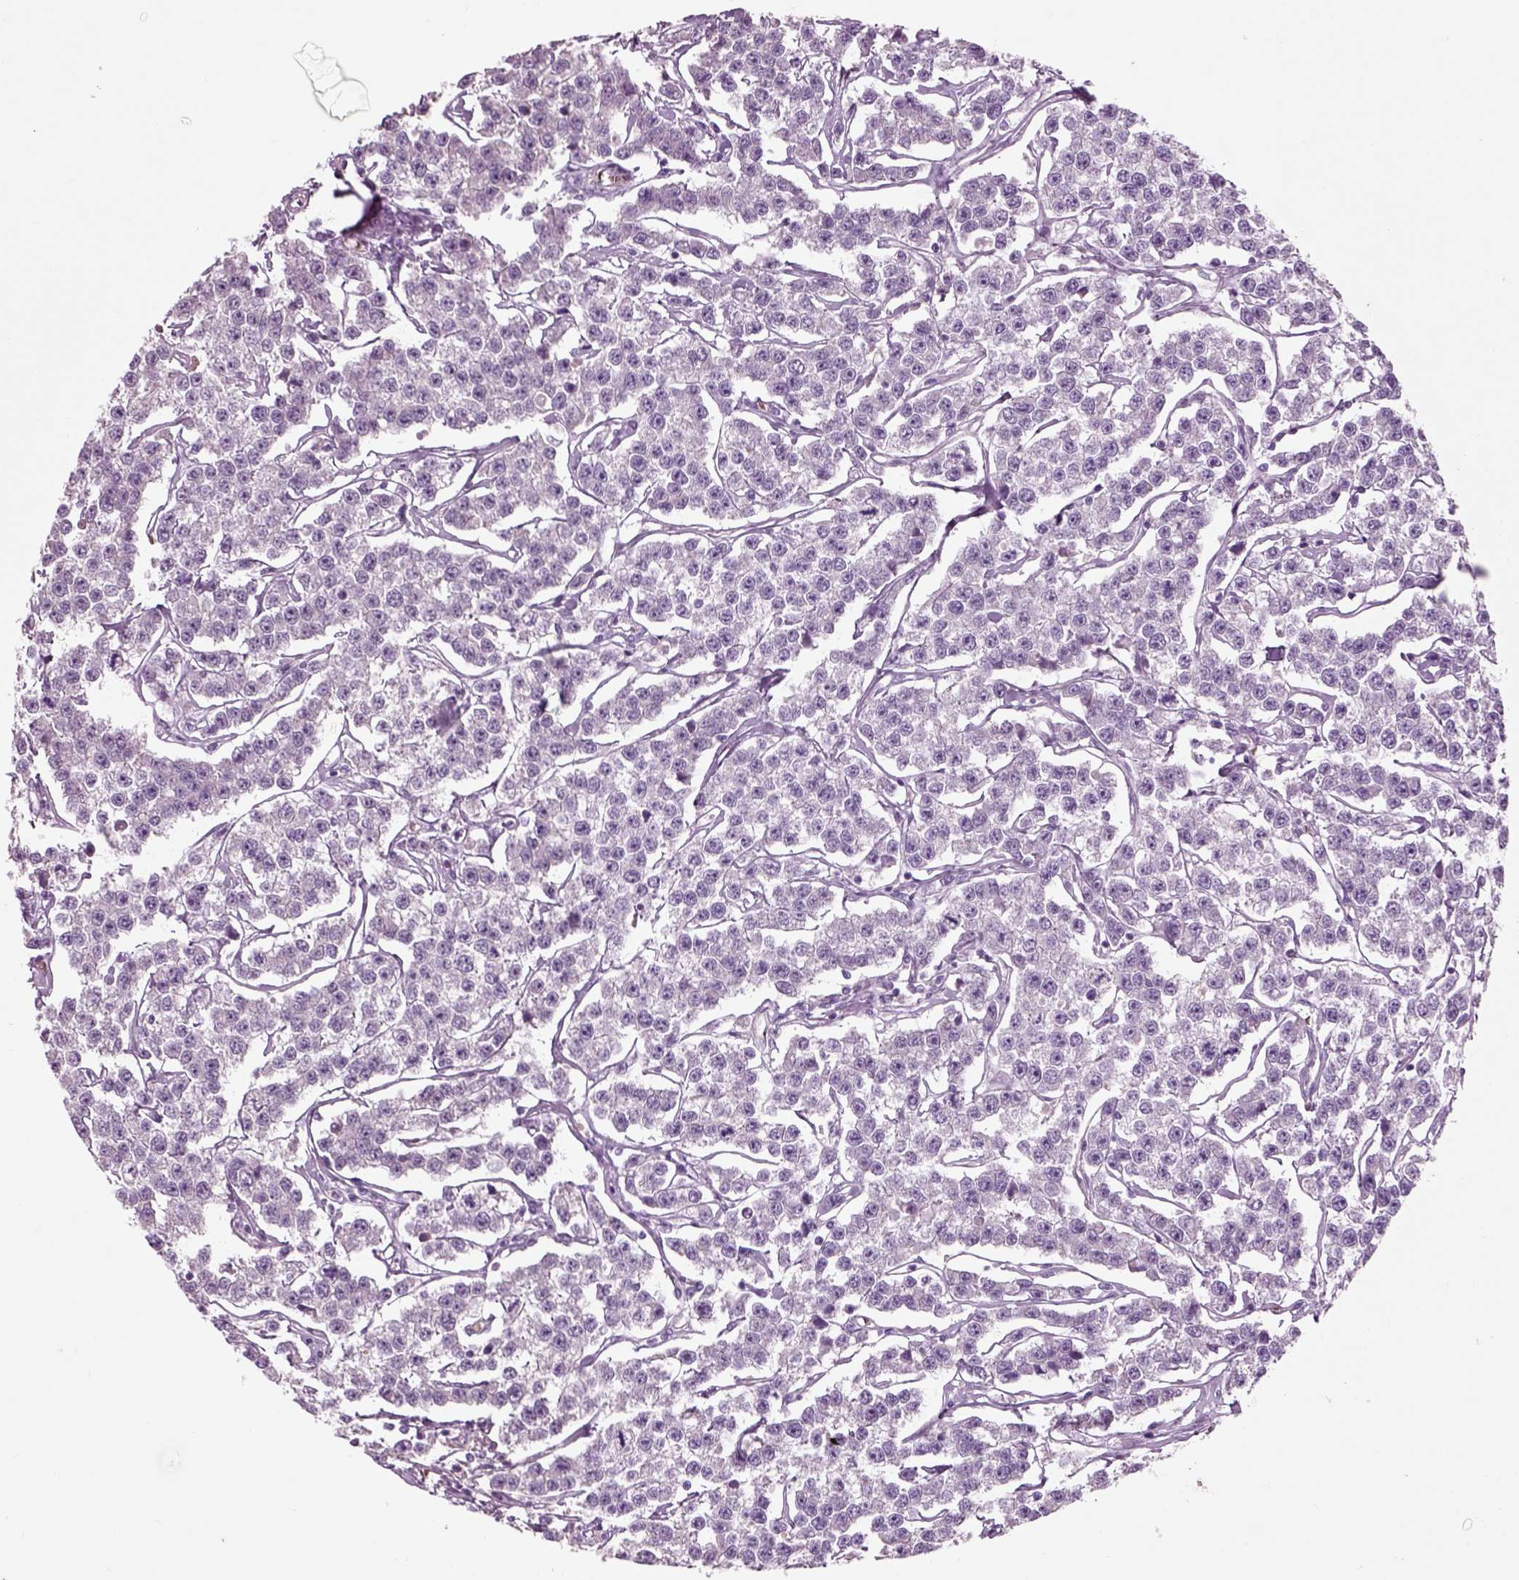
{"staining": {"intensity": "negative", "quantity": "none", "location": "none"}, "tissue": "testis cancer", "cell_type": "Tumor cells", "image_type": "cancer", "snomed": [{"axis": "morphology", "description": "Seminoma, NOS"}, {"axis": "topography", "description": "Testis"}], "caption": "IHC of human seminoma (testis) reveals no positivity in tumor cells.", "gene": "CHGB", "patient": {"sex": "male", "age": 59}}